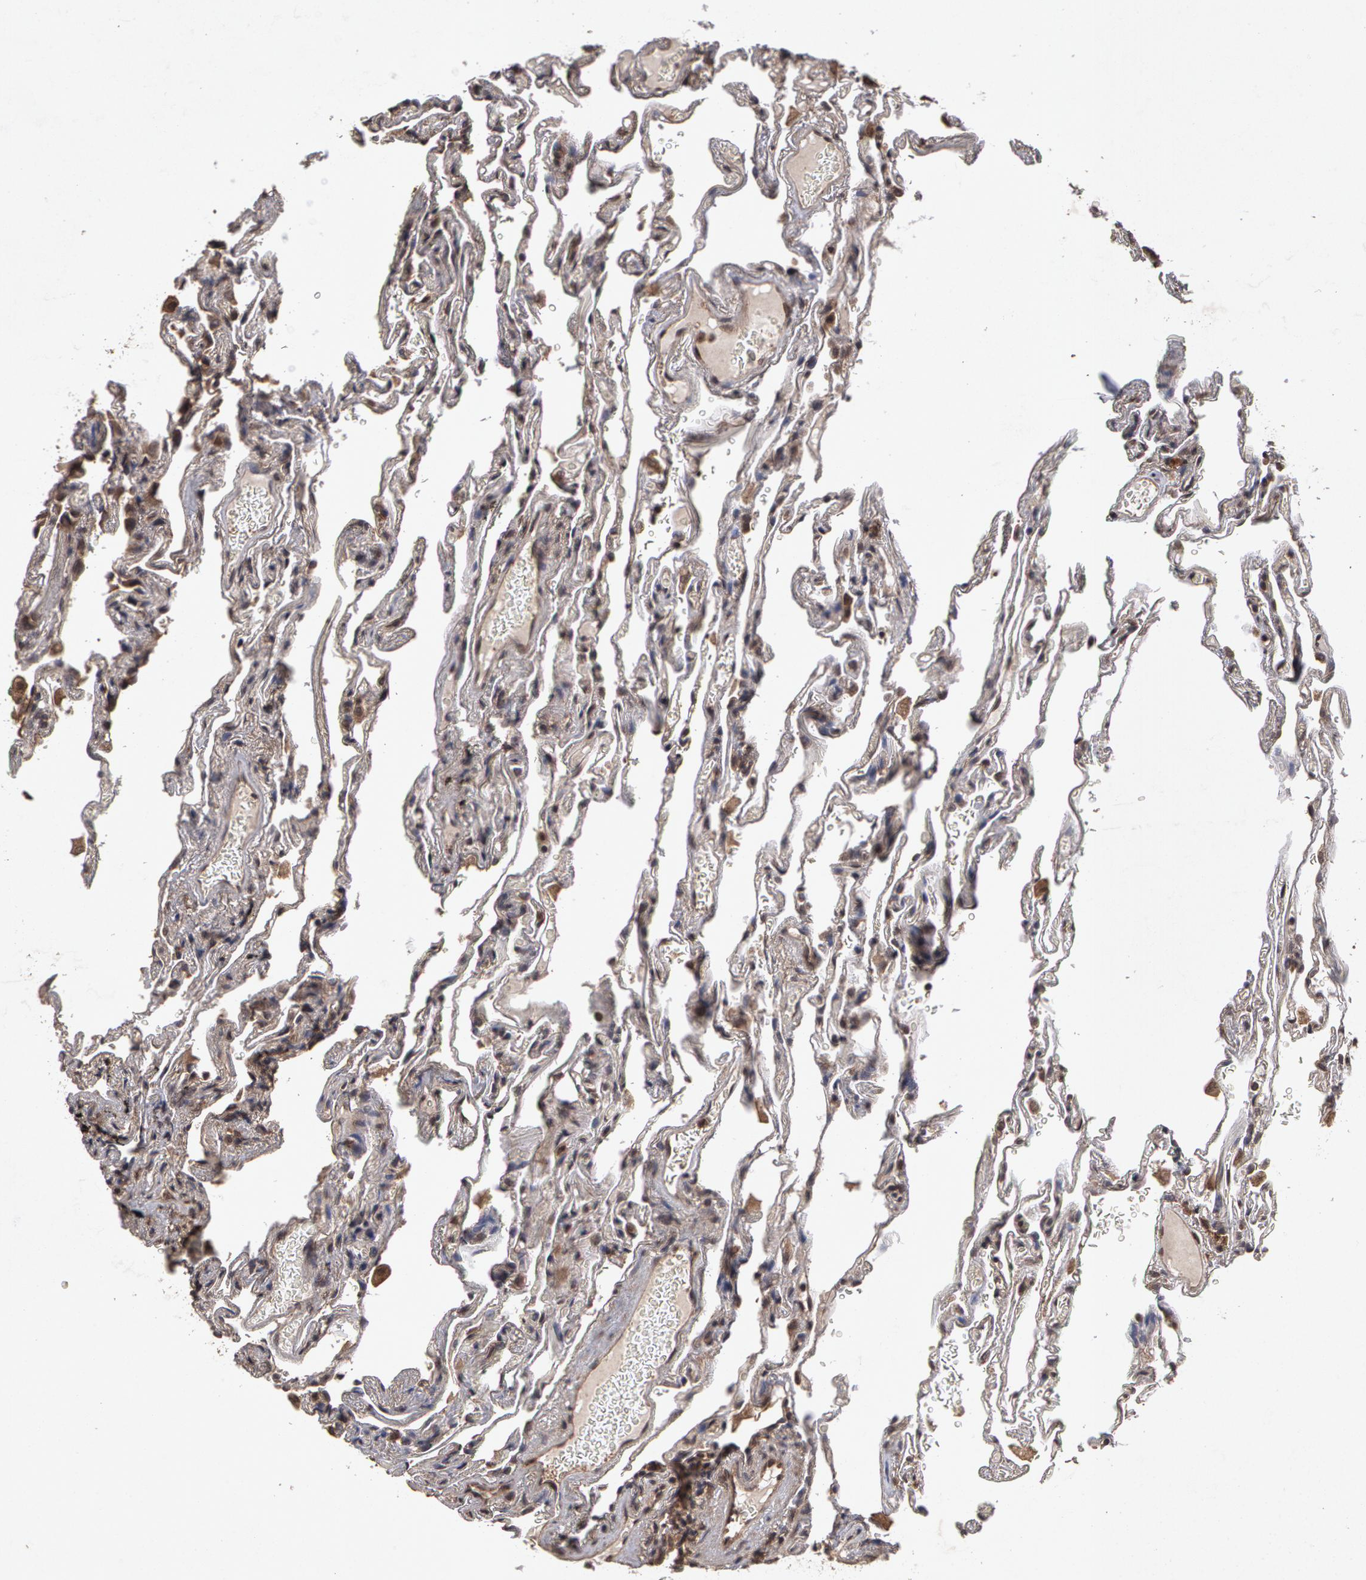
{"staining": {"intensity": "negative", "quantity": "none", "location": "none"}, "tissue": "lung", "cell_type": "Alveolar cells", "image_type": "normal", "snomed": [{"axis": "morphology", "description": "Normal tissue, NOS"}, {"axis": "morphology", "description": "Inflammation, NOS"}, {"axis": "topography", "description": "Lung"}], "caption": "The image shows no staining of alveolar cells in unremarkable lung. (DAB (3,3'-diaminobenzidine) IHC with hematoxylin counter stain).", "gene": "CALR", "patient": {"sex": "male", "age": 69}}